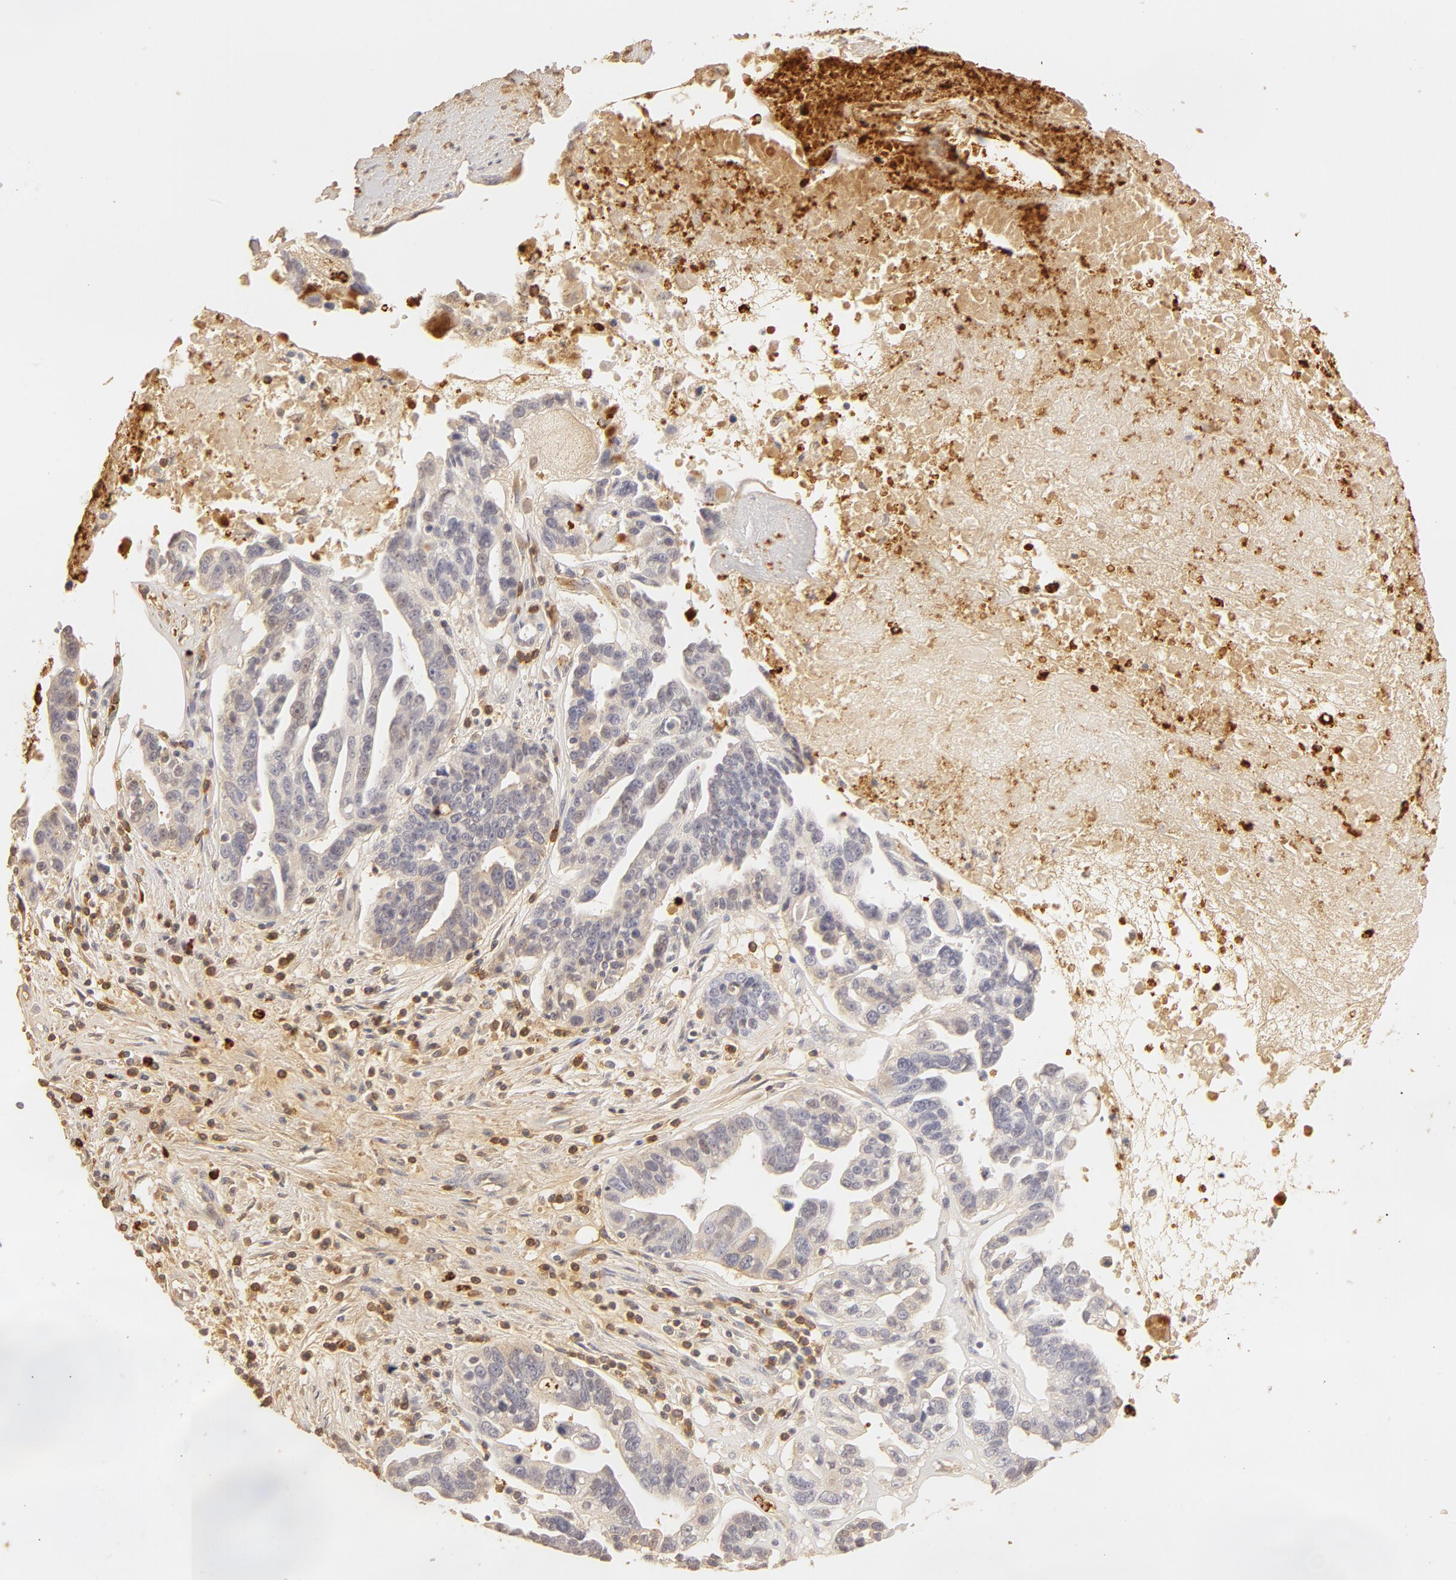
{"staining": {"intensity": "negative", "quantity": "none", "location": "none"}, "tissue": "ovarian cancer", "cell_type": "Tumor cells", "image_type": "cancer", "snomed": [{"axis": "morphology", "description": "Carcinoma, endometroid"}, {"axis": "morphology", "description": "Cystadenocarcinoma, serous, NOS"}, {"axis": "topography", "description": "Ovary"}], "caption": "The image exhibits no staining of tumor cells in serous cystadenocarcinoma (ovarian). (DAB immunohistochemistry, high magnification).", "gene": "C1R", "patient": {"sex": "female", "age": 45}}